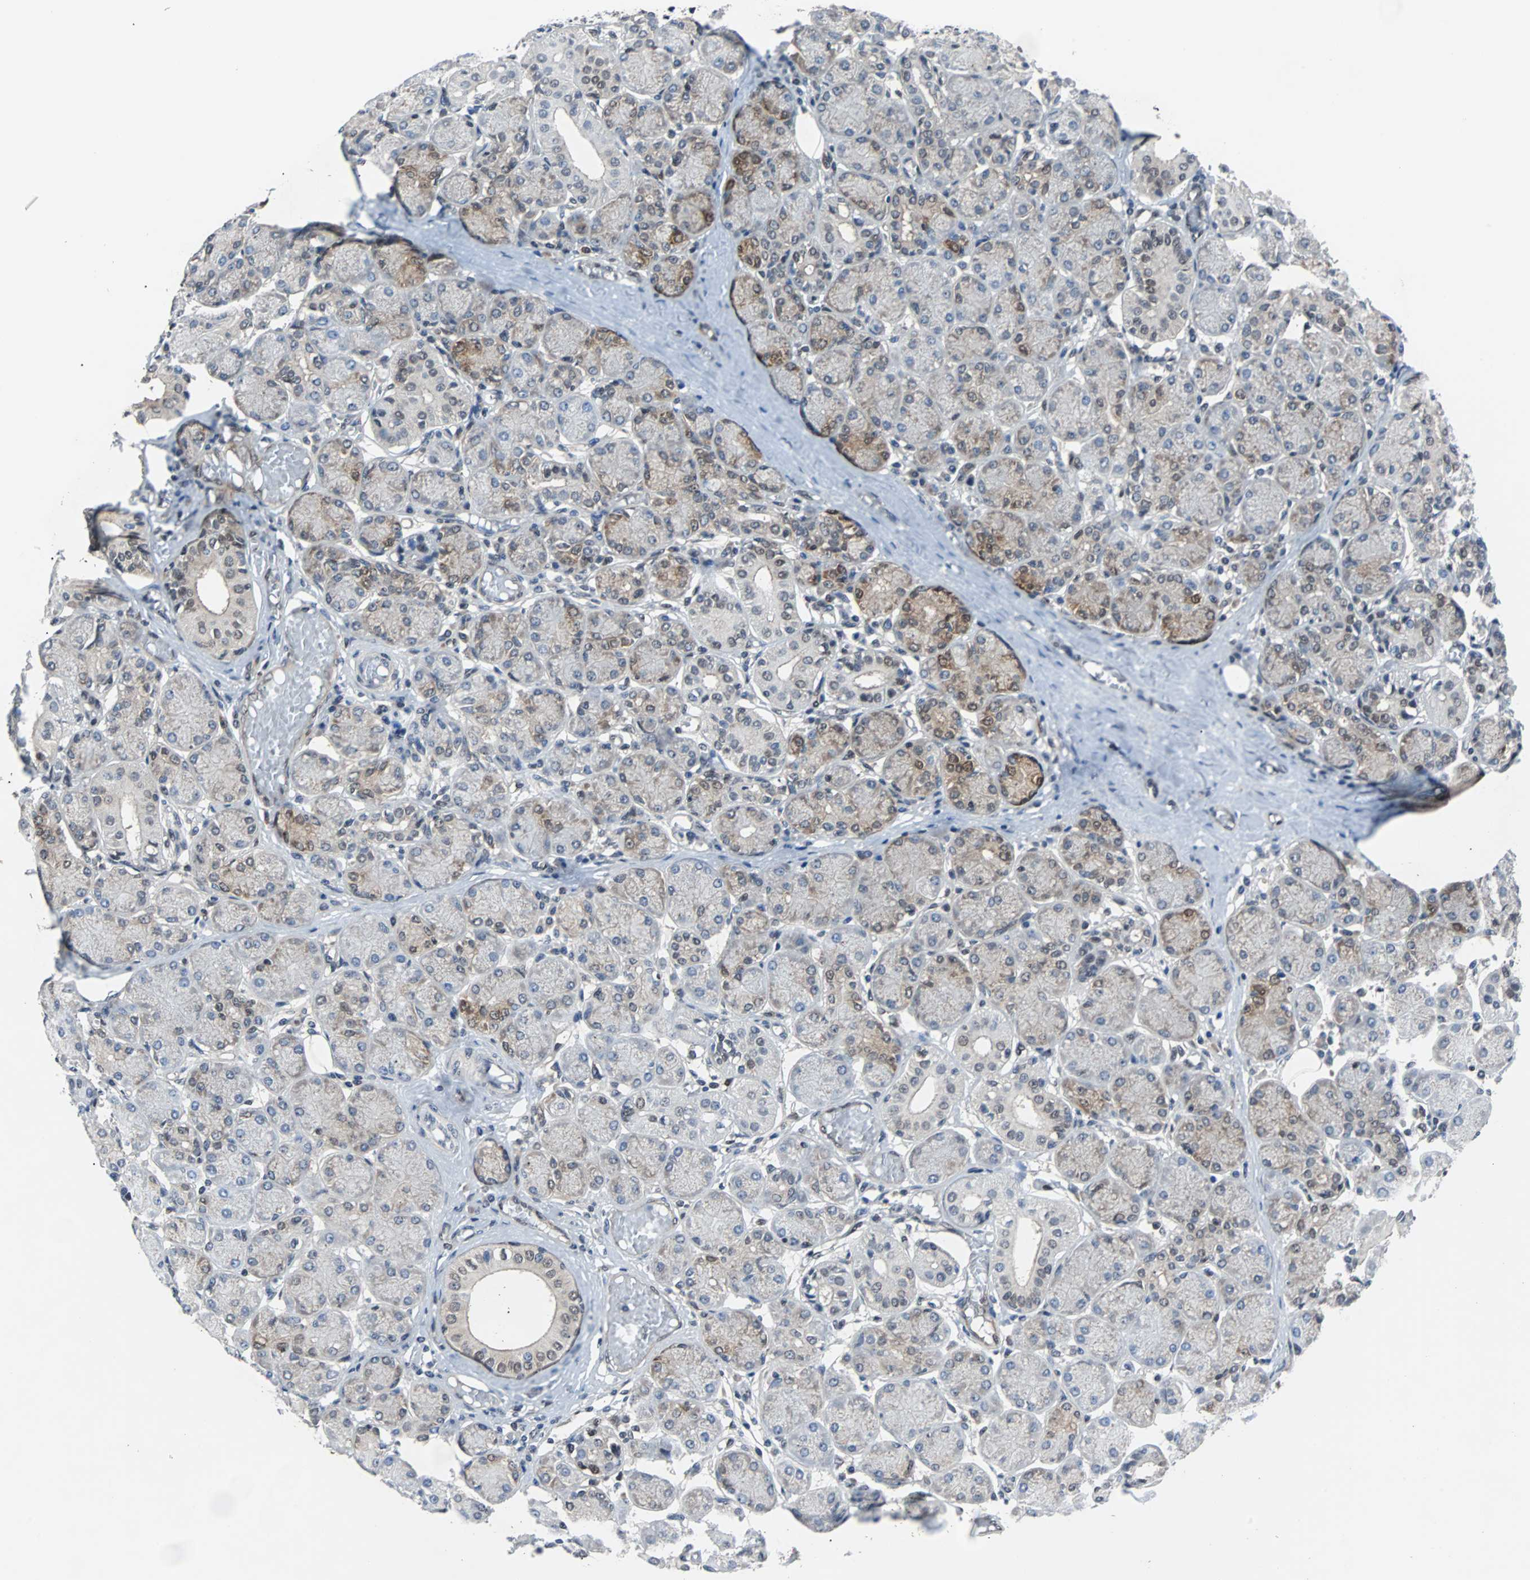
{"staining": {"intensity": "weak", "quantity": "25%-75%", "location": "cytoplasmic/membranous,nuclear"}, "tissue": "salivary gland", "cell_type": "Glandular cells", "image_type": "normal", "snomed": [{"axis": "morphology", "description": "Normal tissue, NOS"}, {"axis": "topography", "description": "Salivary gland"}], "caption": "A high-resolution image shows immunohistochemistry (IHC) staining of unremarkable salivary gland, which reveals weak cytoplasmic/membranous,nuclear positivity in approximately 25%-75% of glandular cells.", "gene": "MAP2K6", "patient": {"sex": "female", "age": 24}}